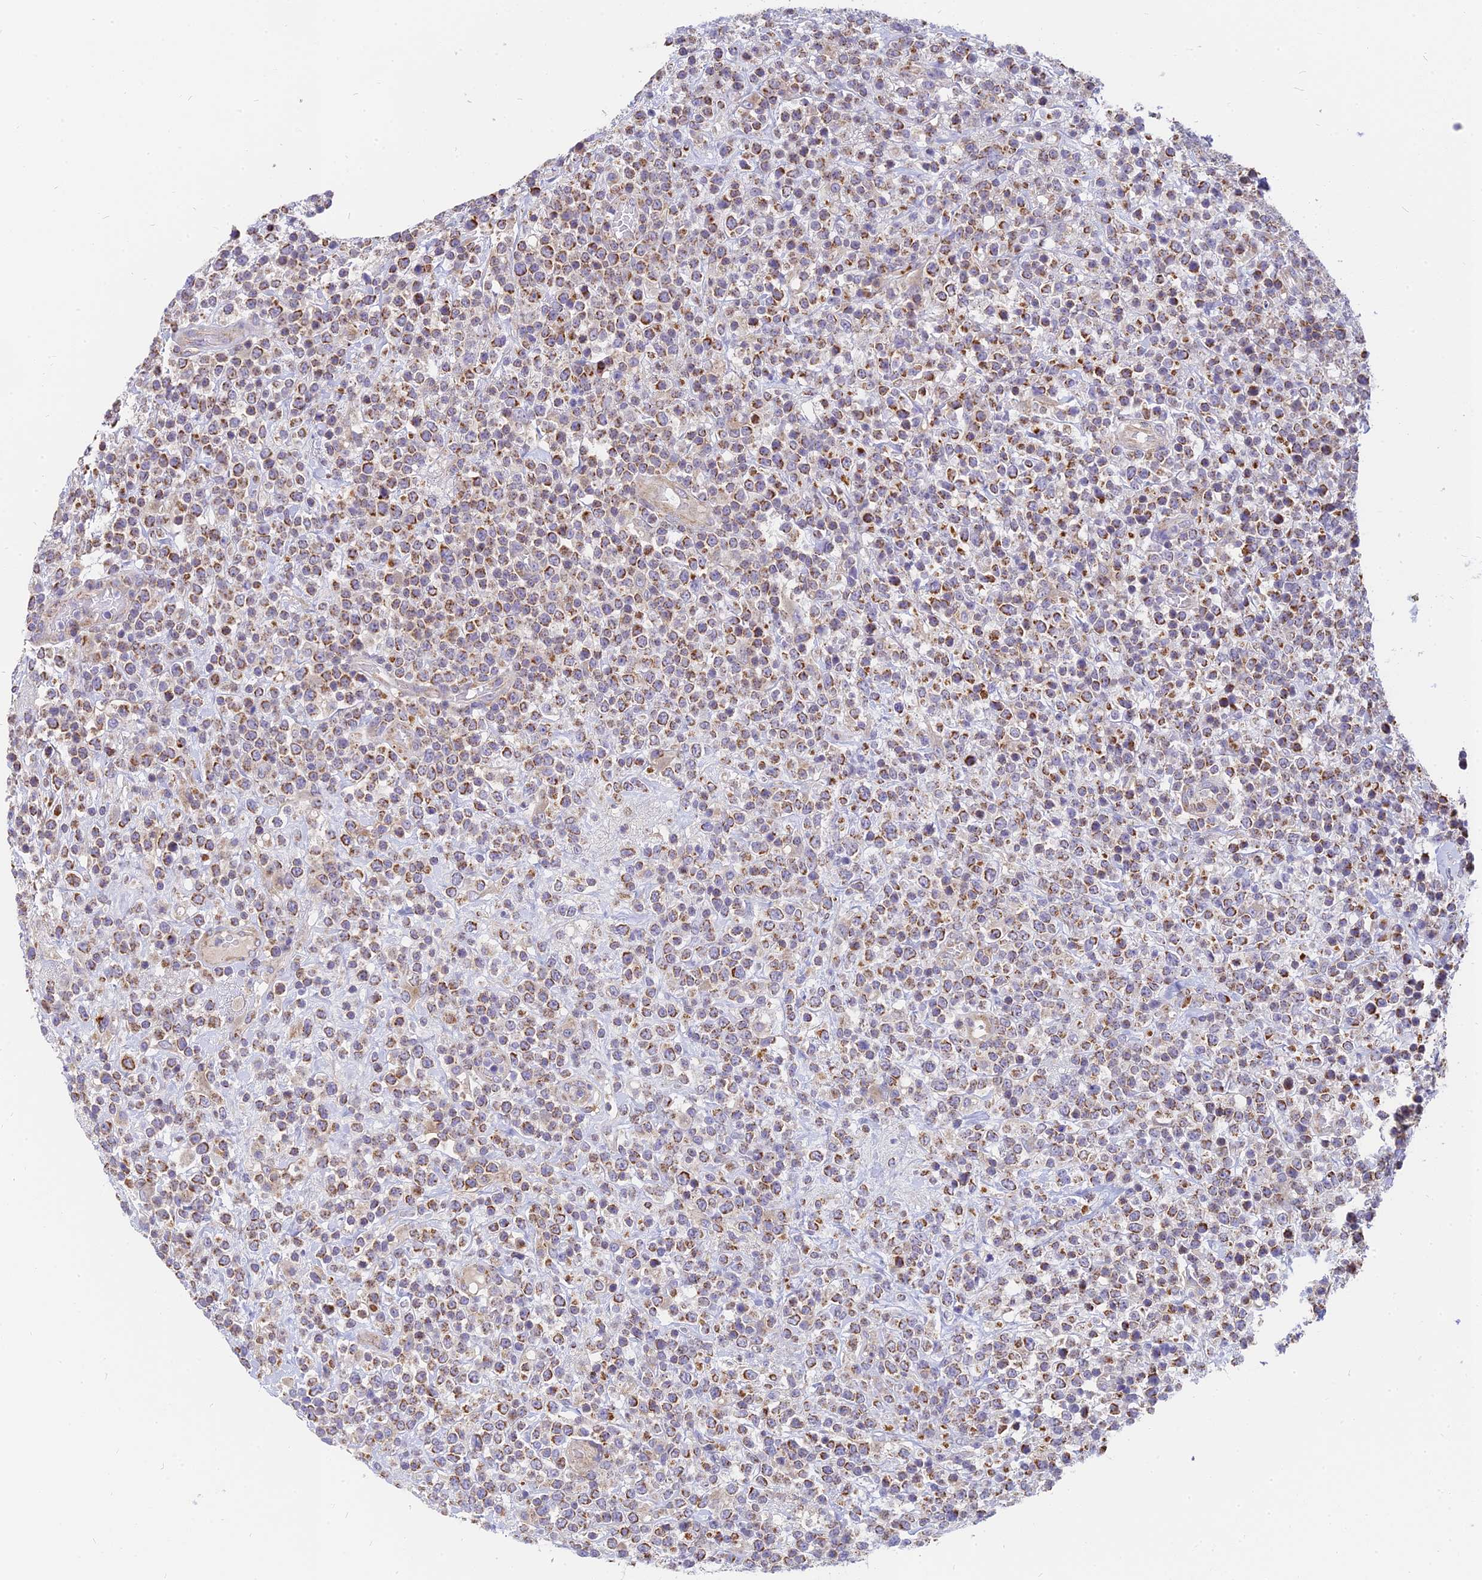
{"staining": {"intensity": "moderate", "quantity": ">75%", "location": "cytoplasmic/membranous"}, "tissue": "lymphoma", "cell_type": "Tumor cells", "image_type": "cancer", "snomed": [{"axis": "morphology", "description": "Malignant lymphoma, non-Hodgkin's type, High grade"}, {"axis": "topography", "description": "Colon"}], "caption": "A high-resolution photomicrograph shows immunohistochemistry staining of lymphoma, which reveals moderate cytoplasmic/membranous positivity in about >75% of tumor cells.", "gene": "MRPL15", "patient": {"sex": "female", "age": 53}}